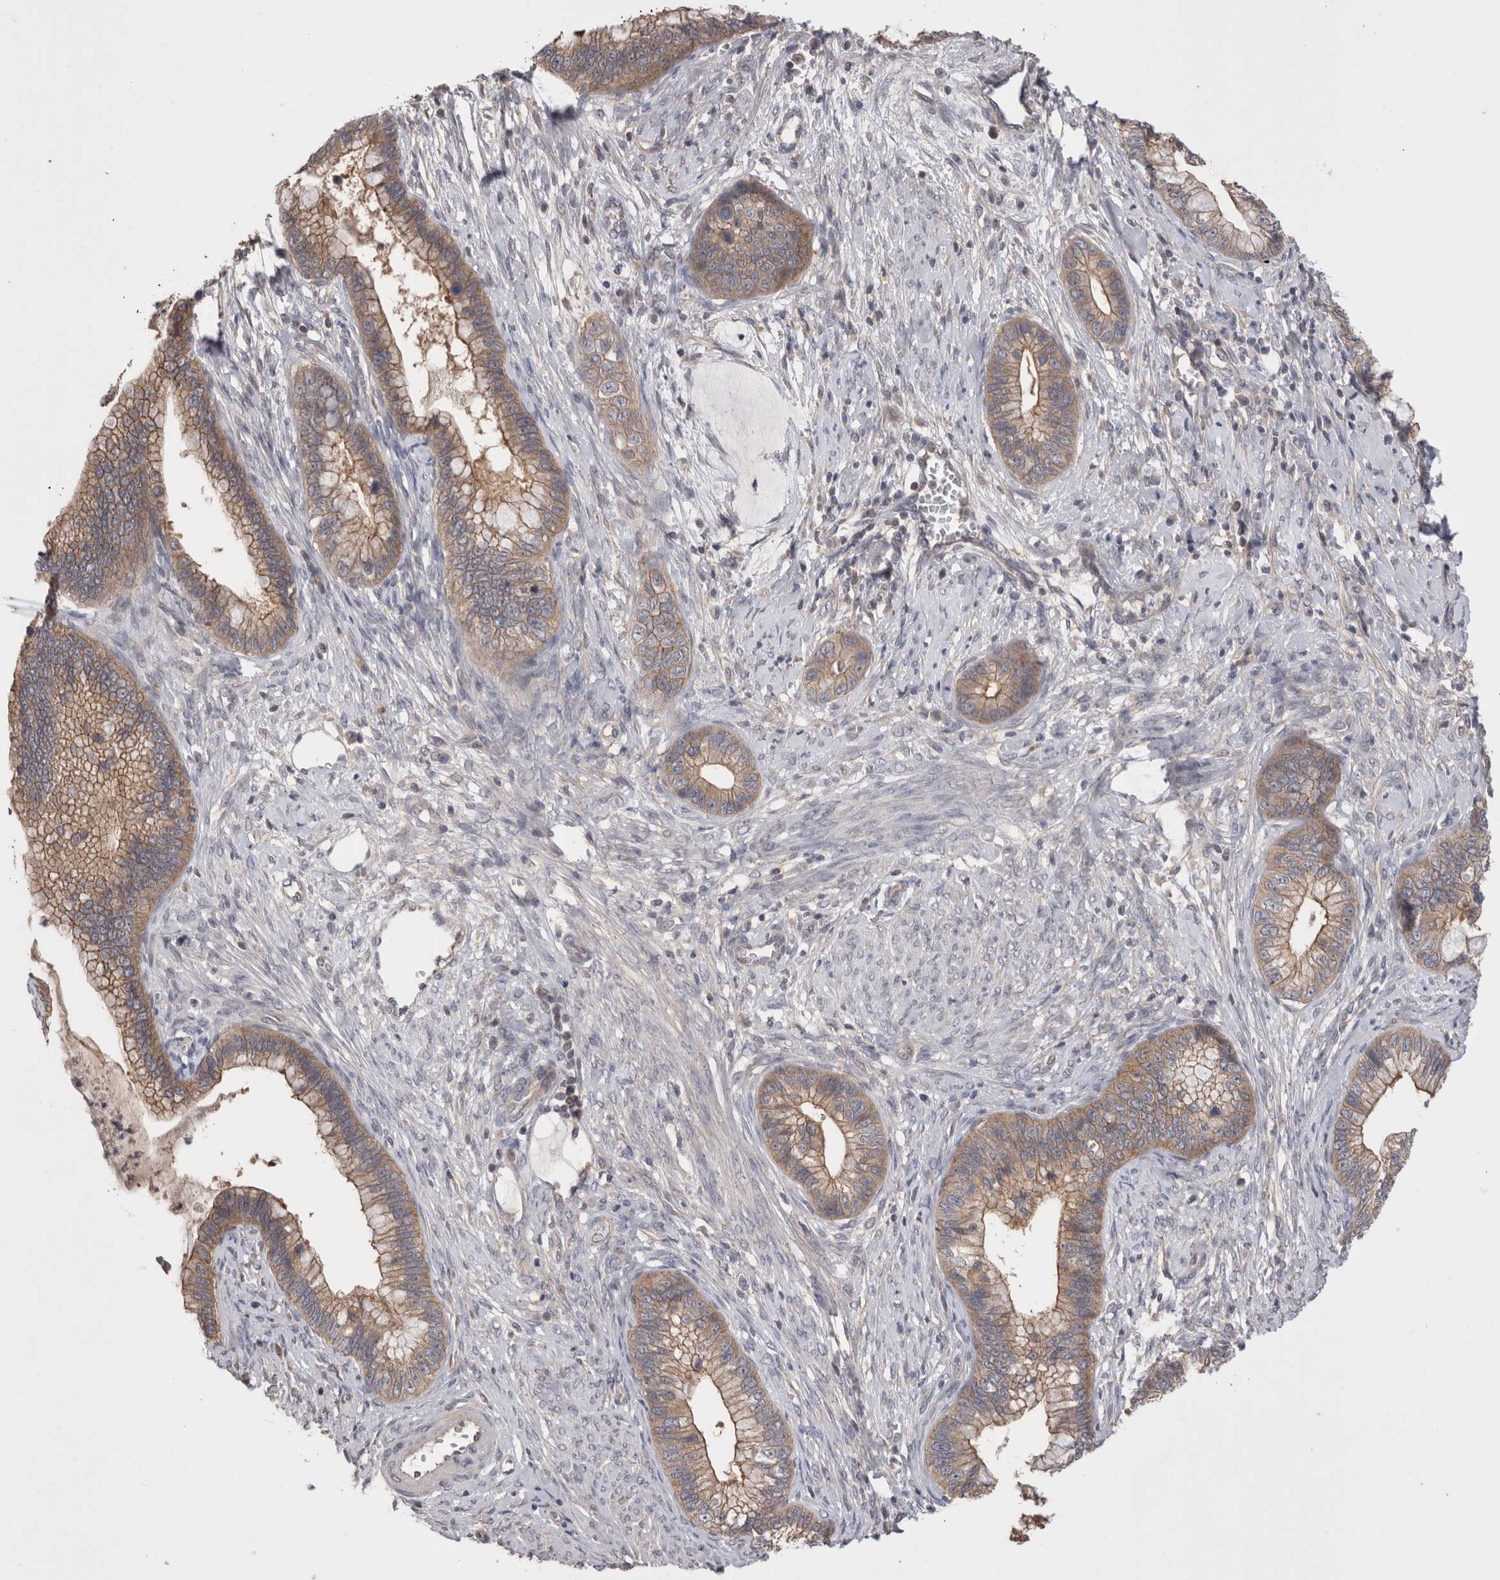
{"staining": {"intensity": "moderate", "quantity": ">75%", "location": "cytoplasmic/membranous"}, "tissue": "cervical cancer", "cell_type": "Tumor cells", "image_type": "cancer", "snomed": [{"axis": "morphology", "description": "Adenocarcinoma, NOS"}, {"axis": "topography", "description": "Cervix"}], "caption": "This is a micrograph of IHC staining of cervical adenocarcinoma, which shows moderate positivity in the cytoplasmic/membranous of tumor cells.", "gene": "OTOR", "patient": {"sex": "female", "age": 44}}